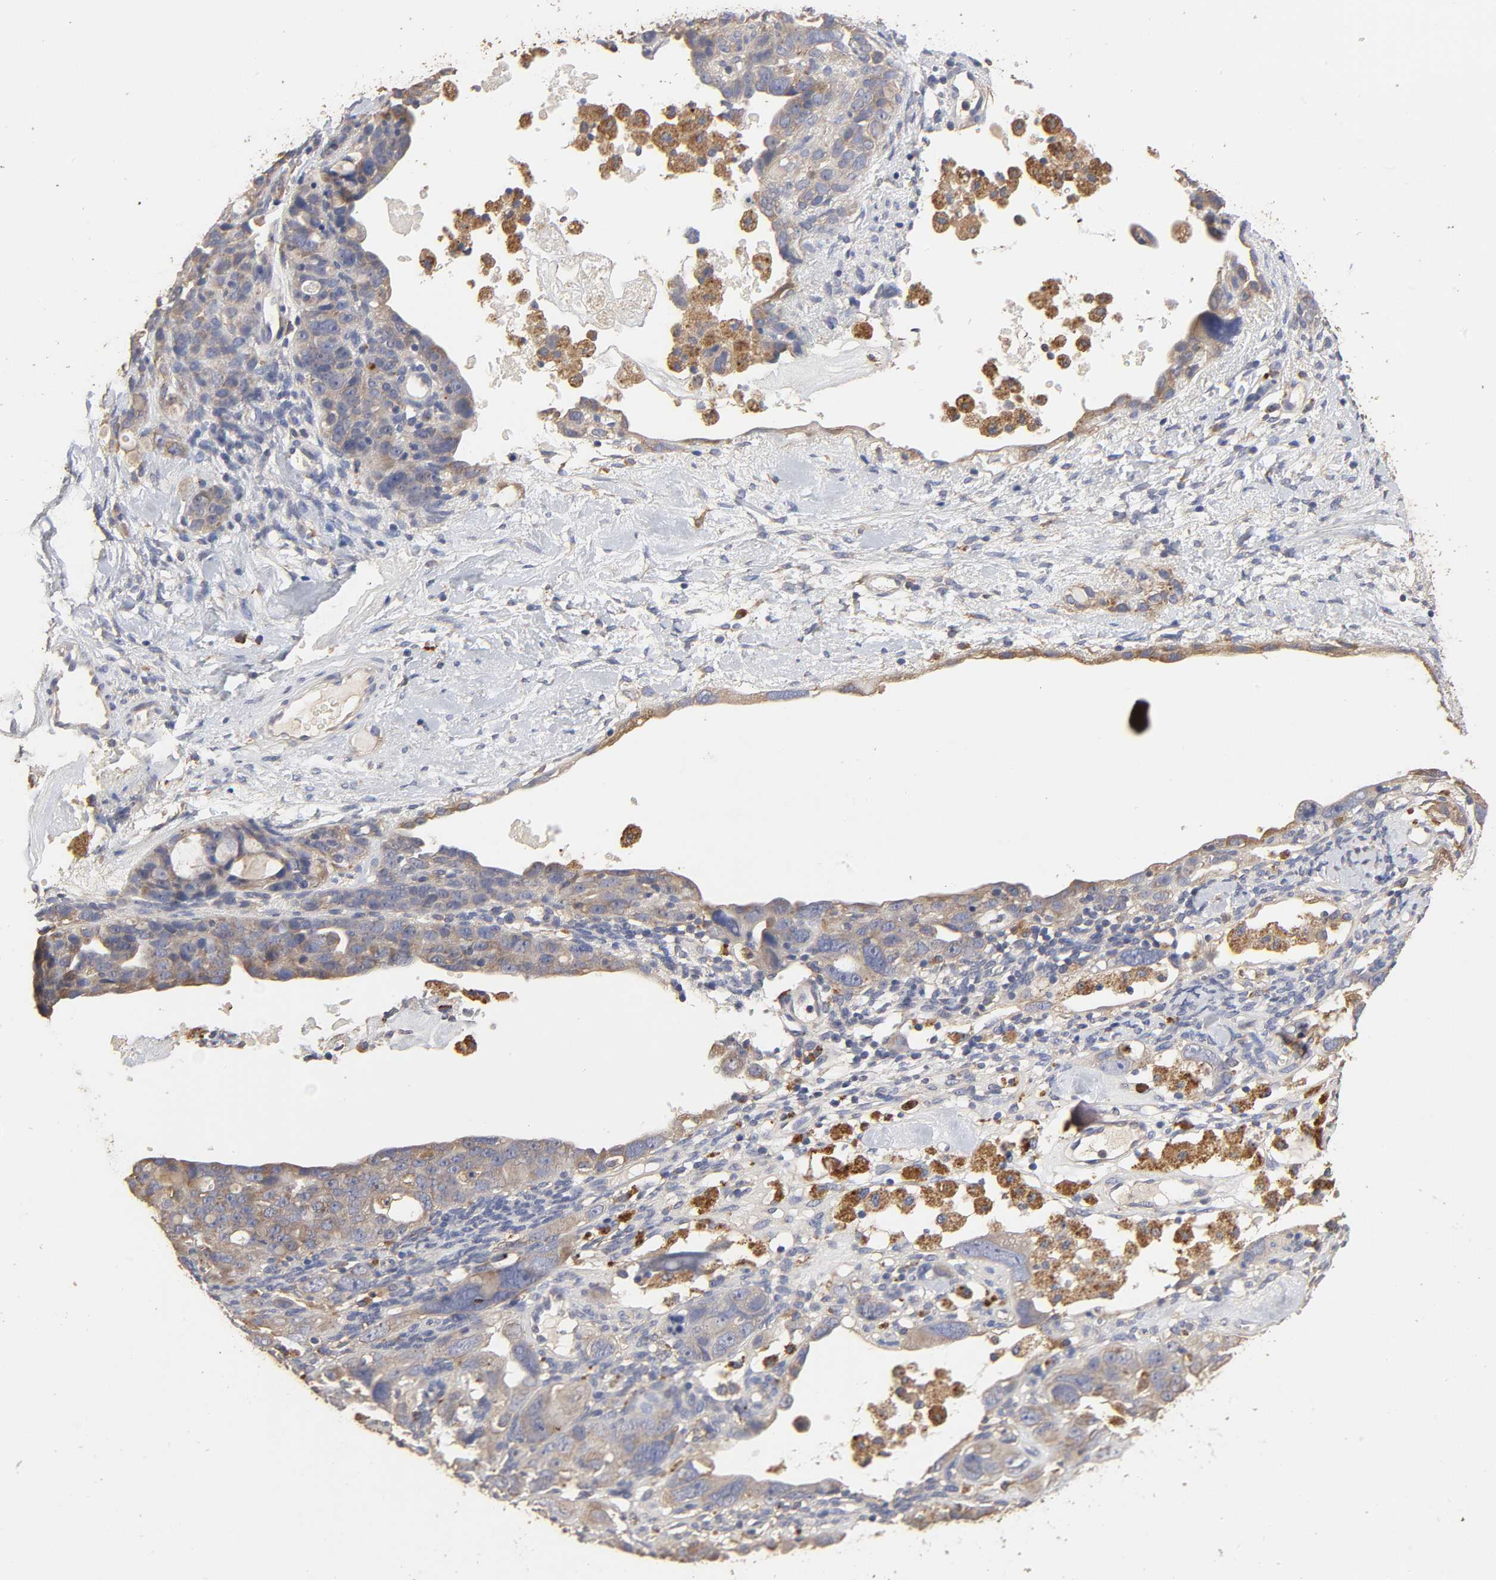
{"staining": {"intensity": "weak", "quantity": ">75%", "location": "cytoplasmic/membranous"}, "tissue": "ovarian cancer", "cell_type": "Tumor cells", "image_type": "cancer", "snomed": [{"axis": "morphology", "description": "Cystadenocarcinoma, serous, NOS"}, {"axis": "topography", "description": "Ovary"}], "caption": "Immunohistochemical staining of human ovarian cancer (serous cystadenocarcinoma) shows weak cytoplasmic/membranous protein expression in about >75% of tumor cells.", "gene": "EIF4G2", "patient": {"sex": "female", "age": 66}}